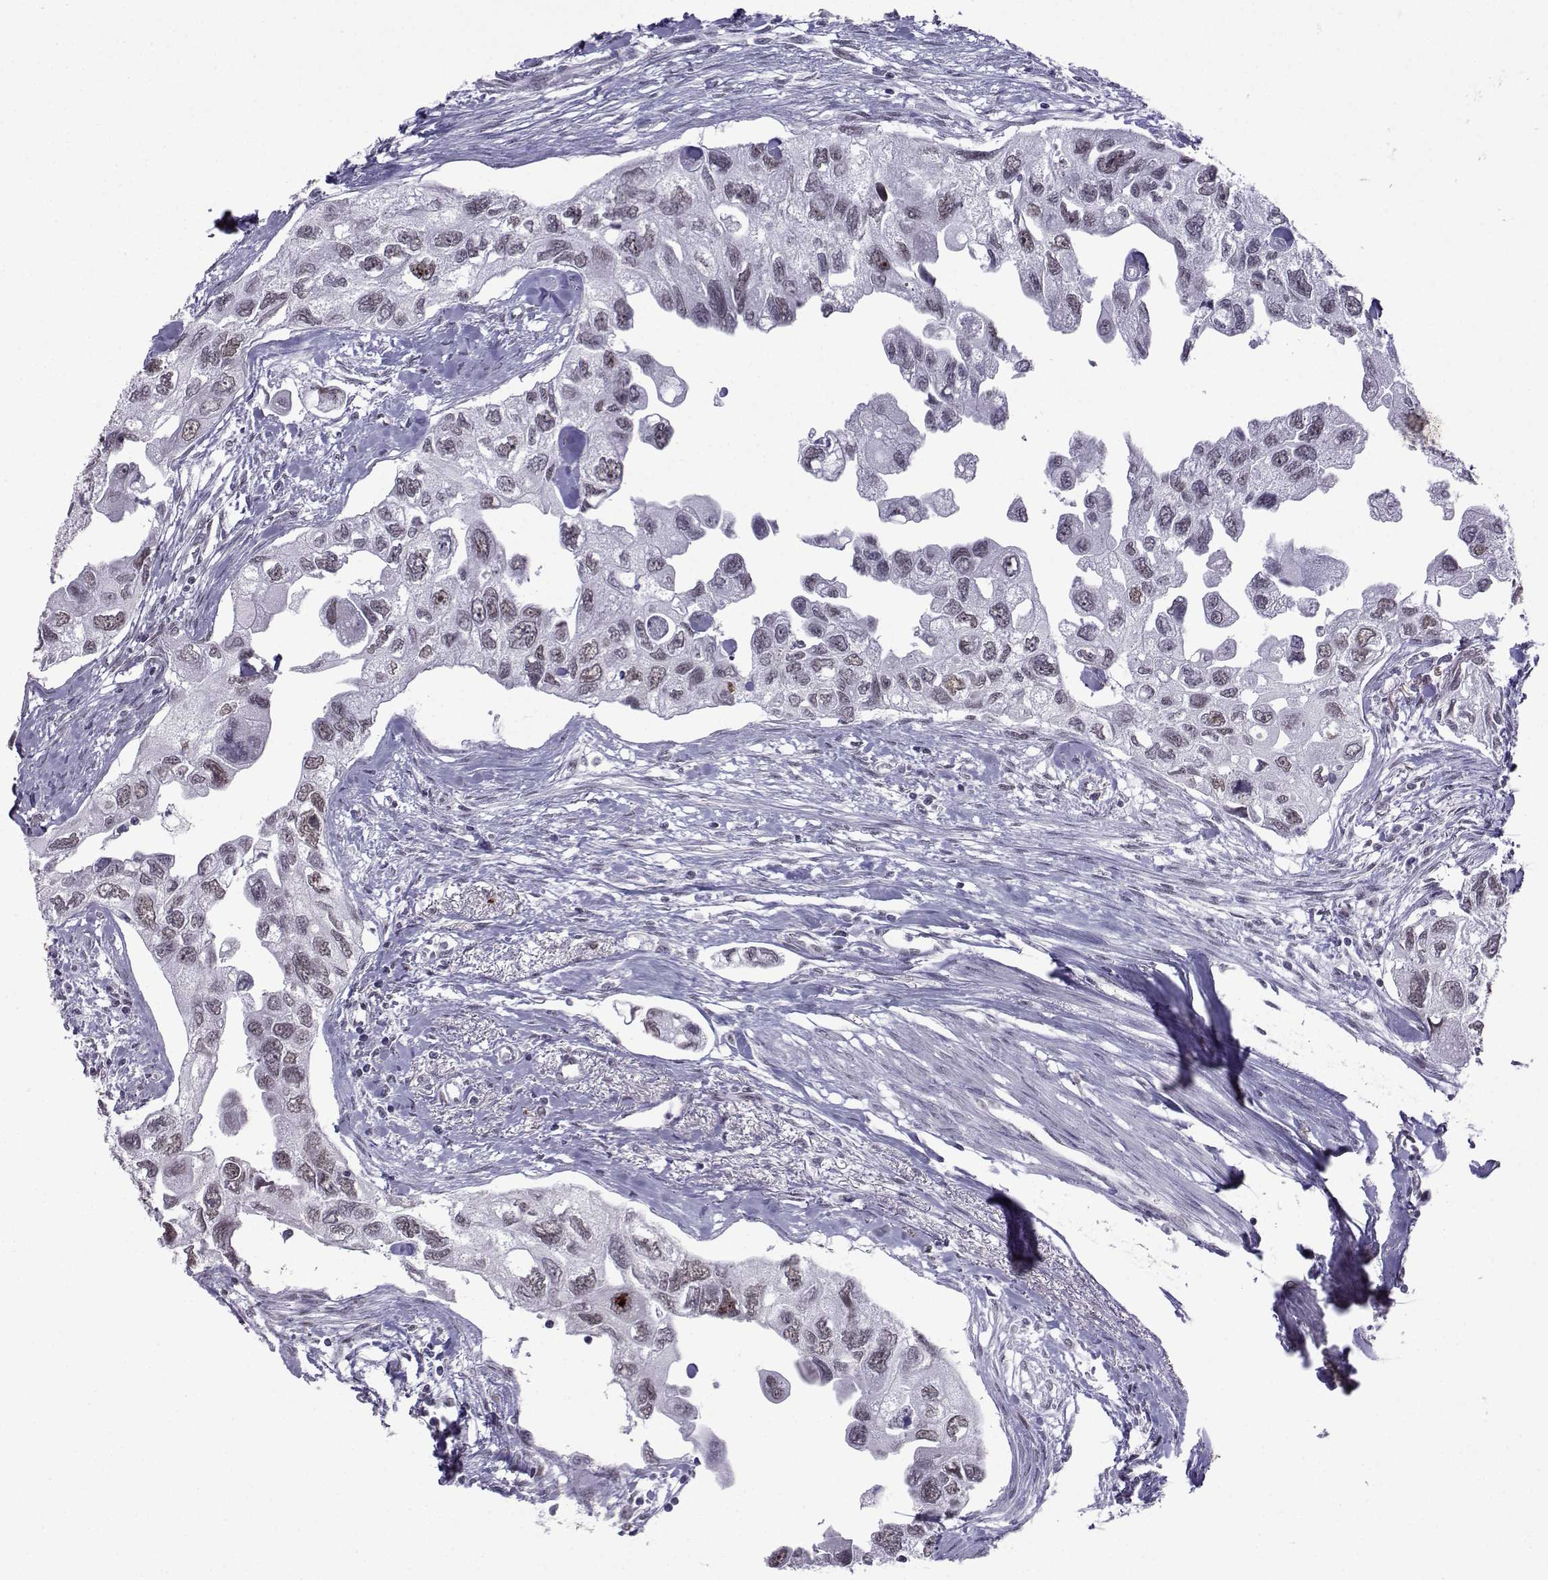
{"staining": {"intensity": "weak", "quantity": "25%-75%", "location": "nuclear"}, "tissue": "urothelial cancer", "cell_type": "Tumor cells", "image_type": "cancer", "snomed": [{"axis": "morphology", "description": "Urothelial carcinoma, High grade"}, {"axis": "topography", "description": "Urinary bladder"}], "caption": "Urothelial cancer was stained to show a protein in brown. There is low levels of weak nuclear staining in approximately 25%-75% of tumor cells.", "gene": "LORICRIN", "patient": {"sex": "male", "age": 59}}